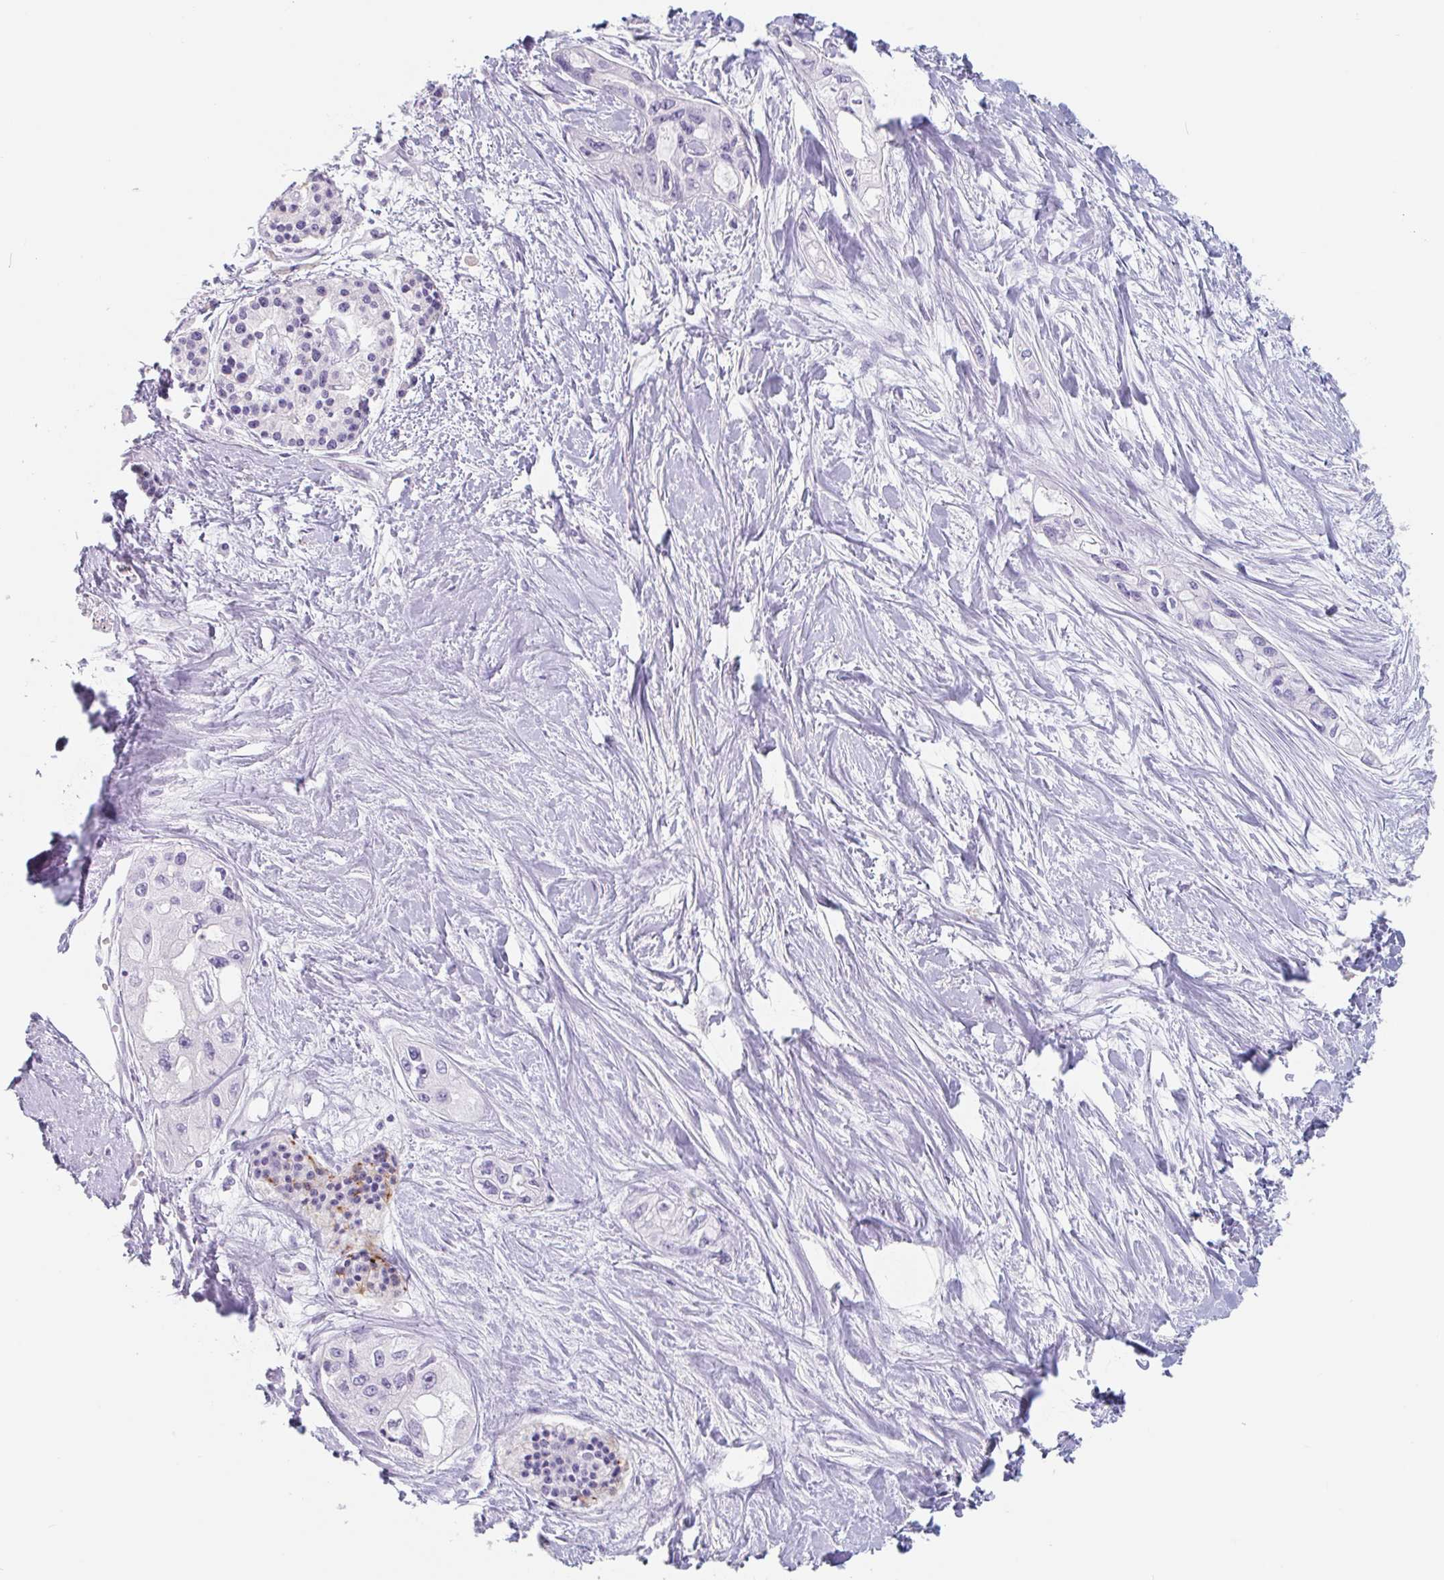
{"staining": {"intensity": "negative", "quantity": "none", "location": "none"}, "tissue": "pancreatic cancer", "cell_type": "Tumor cells", "image_type": "cancer", "snomed": [{"axis": "morphology", "description": "Adenocarcinoma, NOS"}, {"axis": "topography", "description": "Pancreas"}], "caption": "Immunohistochemistry histopathology image of neoplastic tissue: human adenocarcinoma (pancreatic) stained with DAB exhibits no significant protein expression in tumor cells.", "gene": "EMC4", "patient": {"sex": "female", "age": 50}}